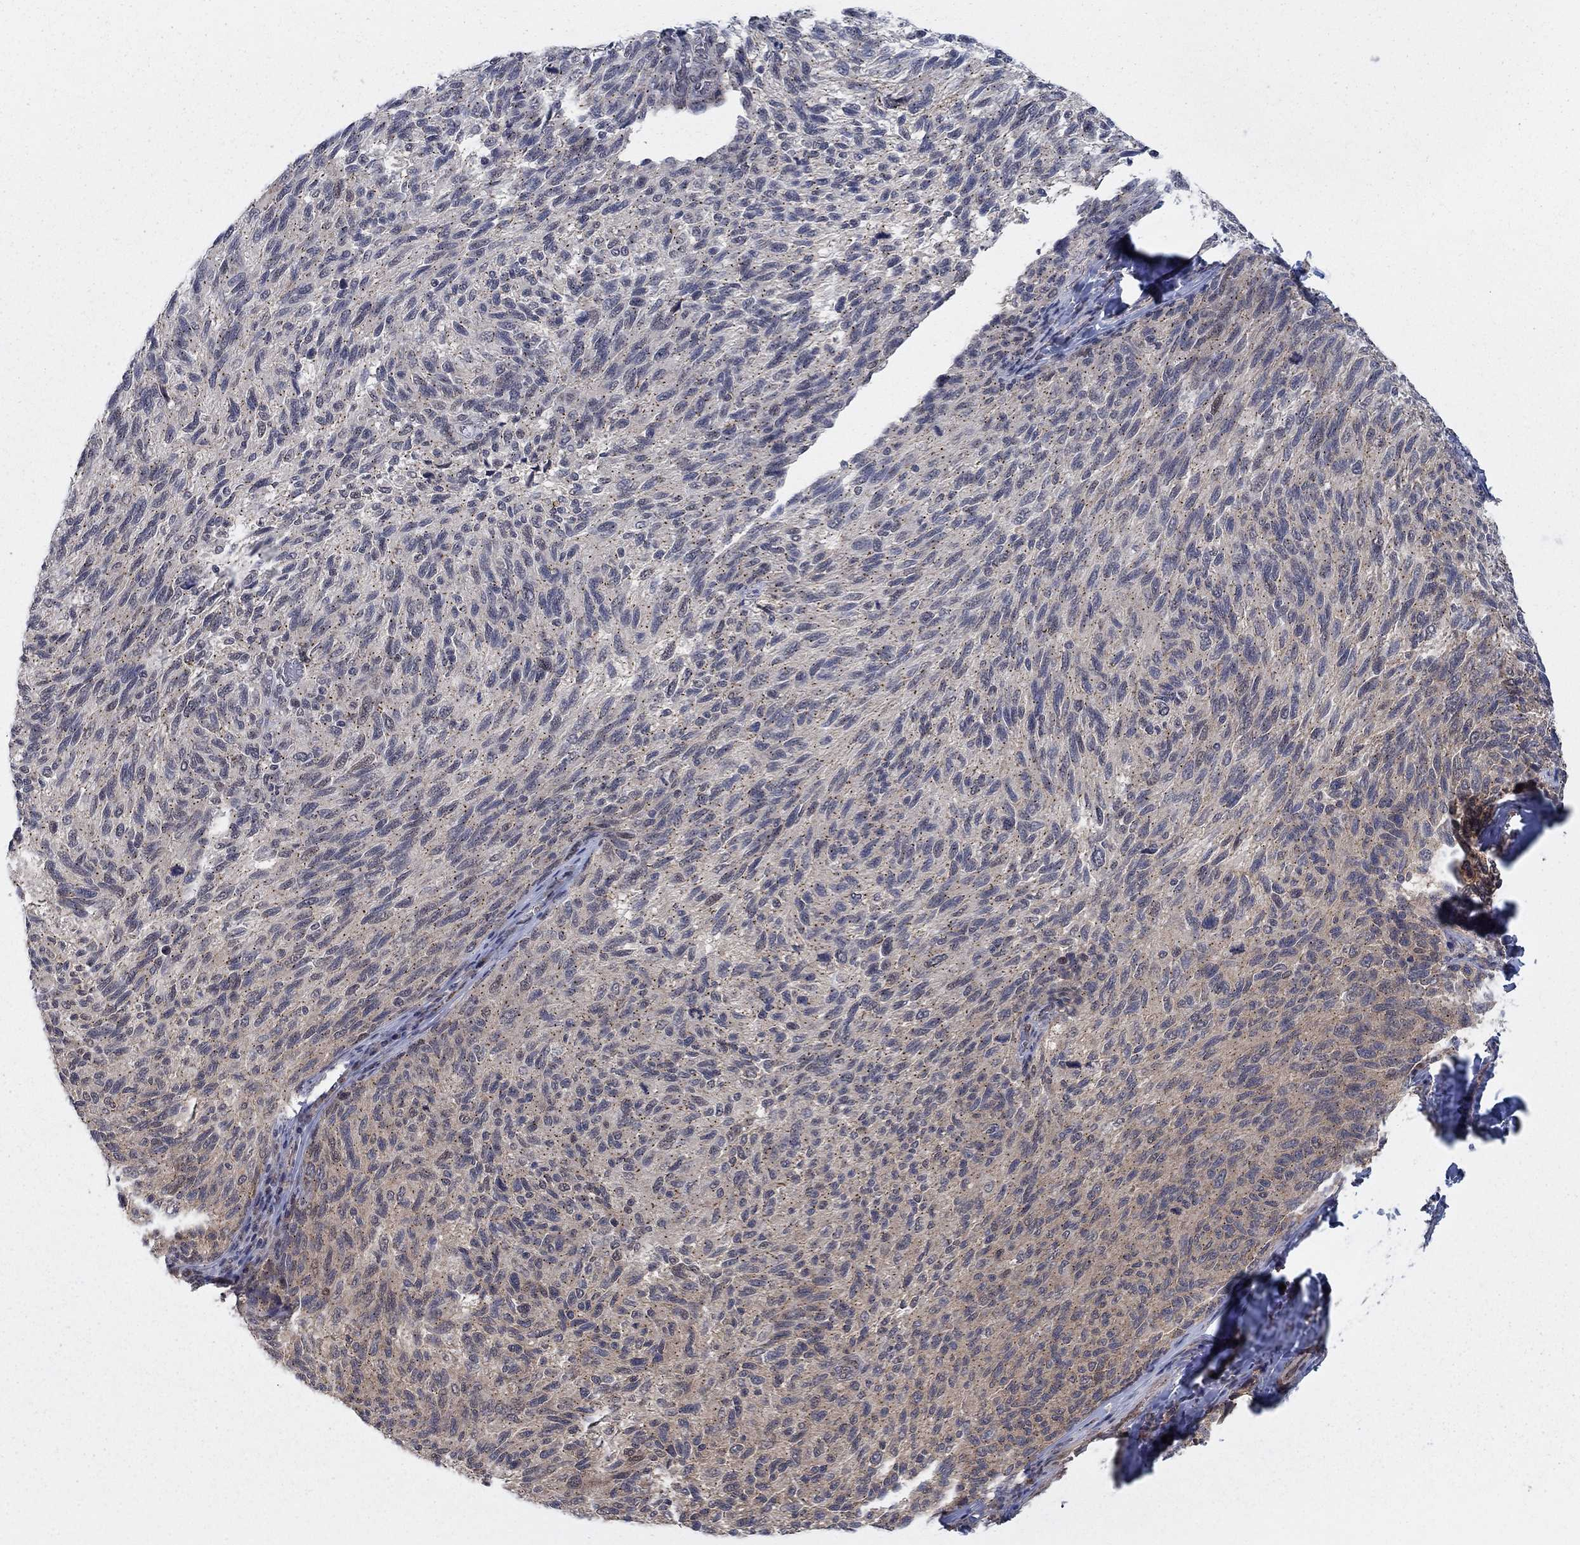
{"staining": {"intensity": "moderate", "quantity": "25%-75%", "location": "cytoplasmic/membranous"}, "tissue": "melanoma", "cell_type": "Tumor cells", "image_type": "cancer", "snomed": [{"axis": "morphology", "description": "Malignant melanoma, NOS"}, {"axis": "topography", "description": "Skin"}], "caption": "Brown immunohistochemical staining in malignant melanoma displays moderate cytoplasmic/membranous positivity in about 25%-75% of tumor cells.", "gene": "SH3RF1", "patient": {"sex": "female", "age": 73}}